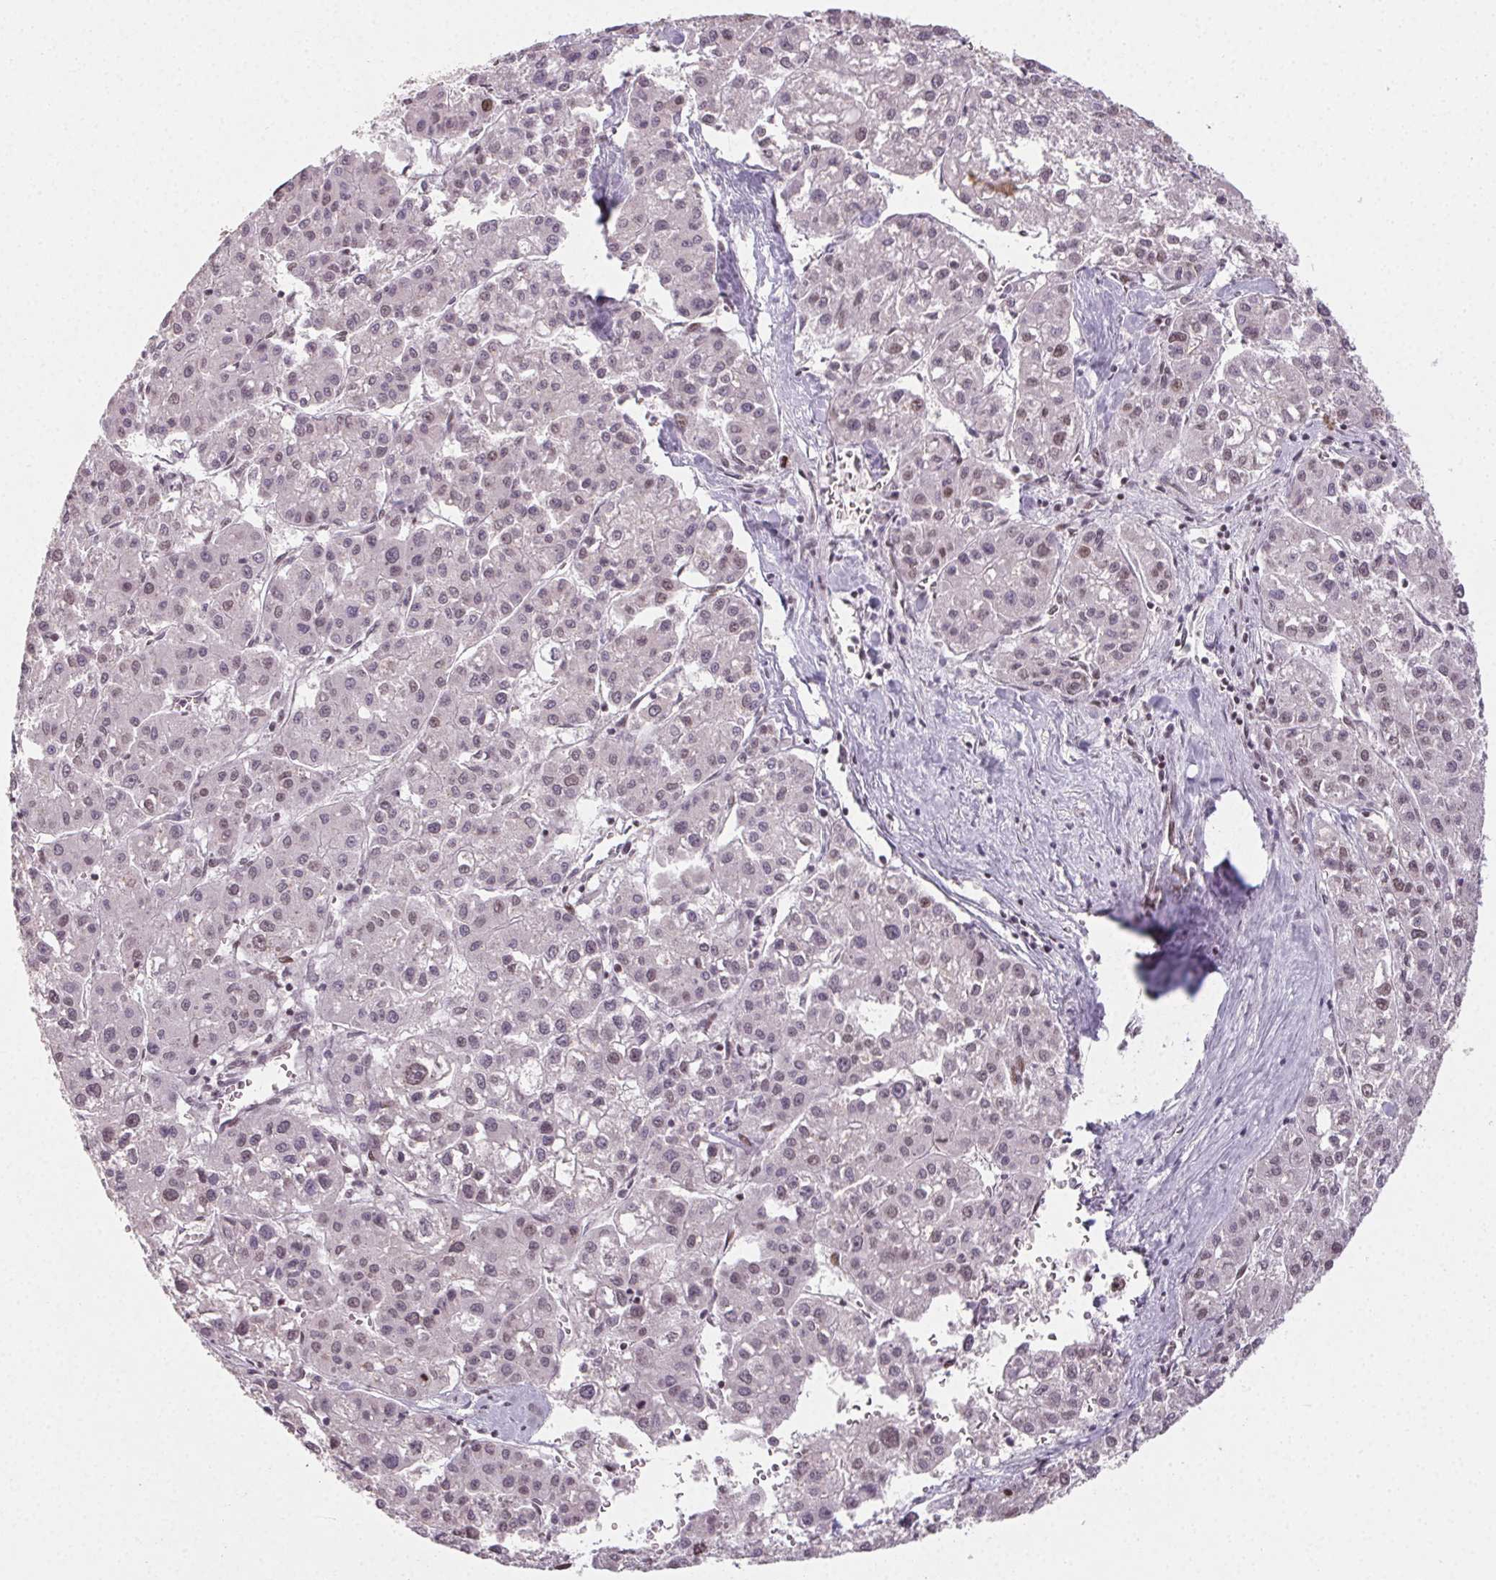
{"staining": {"intensity": "weak", "quantity": "<25%", "location": "nuclear"}, "tissue": "liver cancer", "cell_type": "Tumor cells", "image_type": "cancer", "snomed": [{"axis": "morphology", "description": "Carcinoma, Hepatocellular, NOS"}, {"axis": "topography", "description": "Liver"}], "caption": "This is an immunohistochemistry (IHC) micrograph of human liver cancer. There is no staining in tumor cells.", "gene": "KMT2A", "patient": {"sex": "male", "age": 73}}